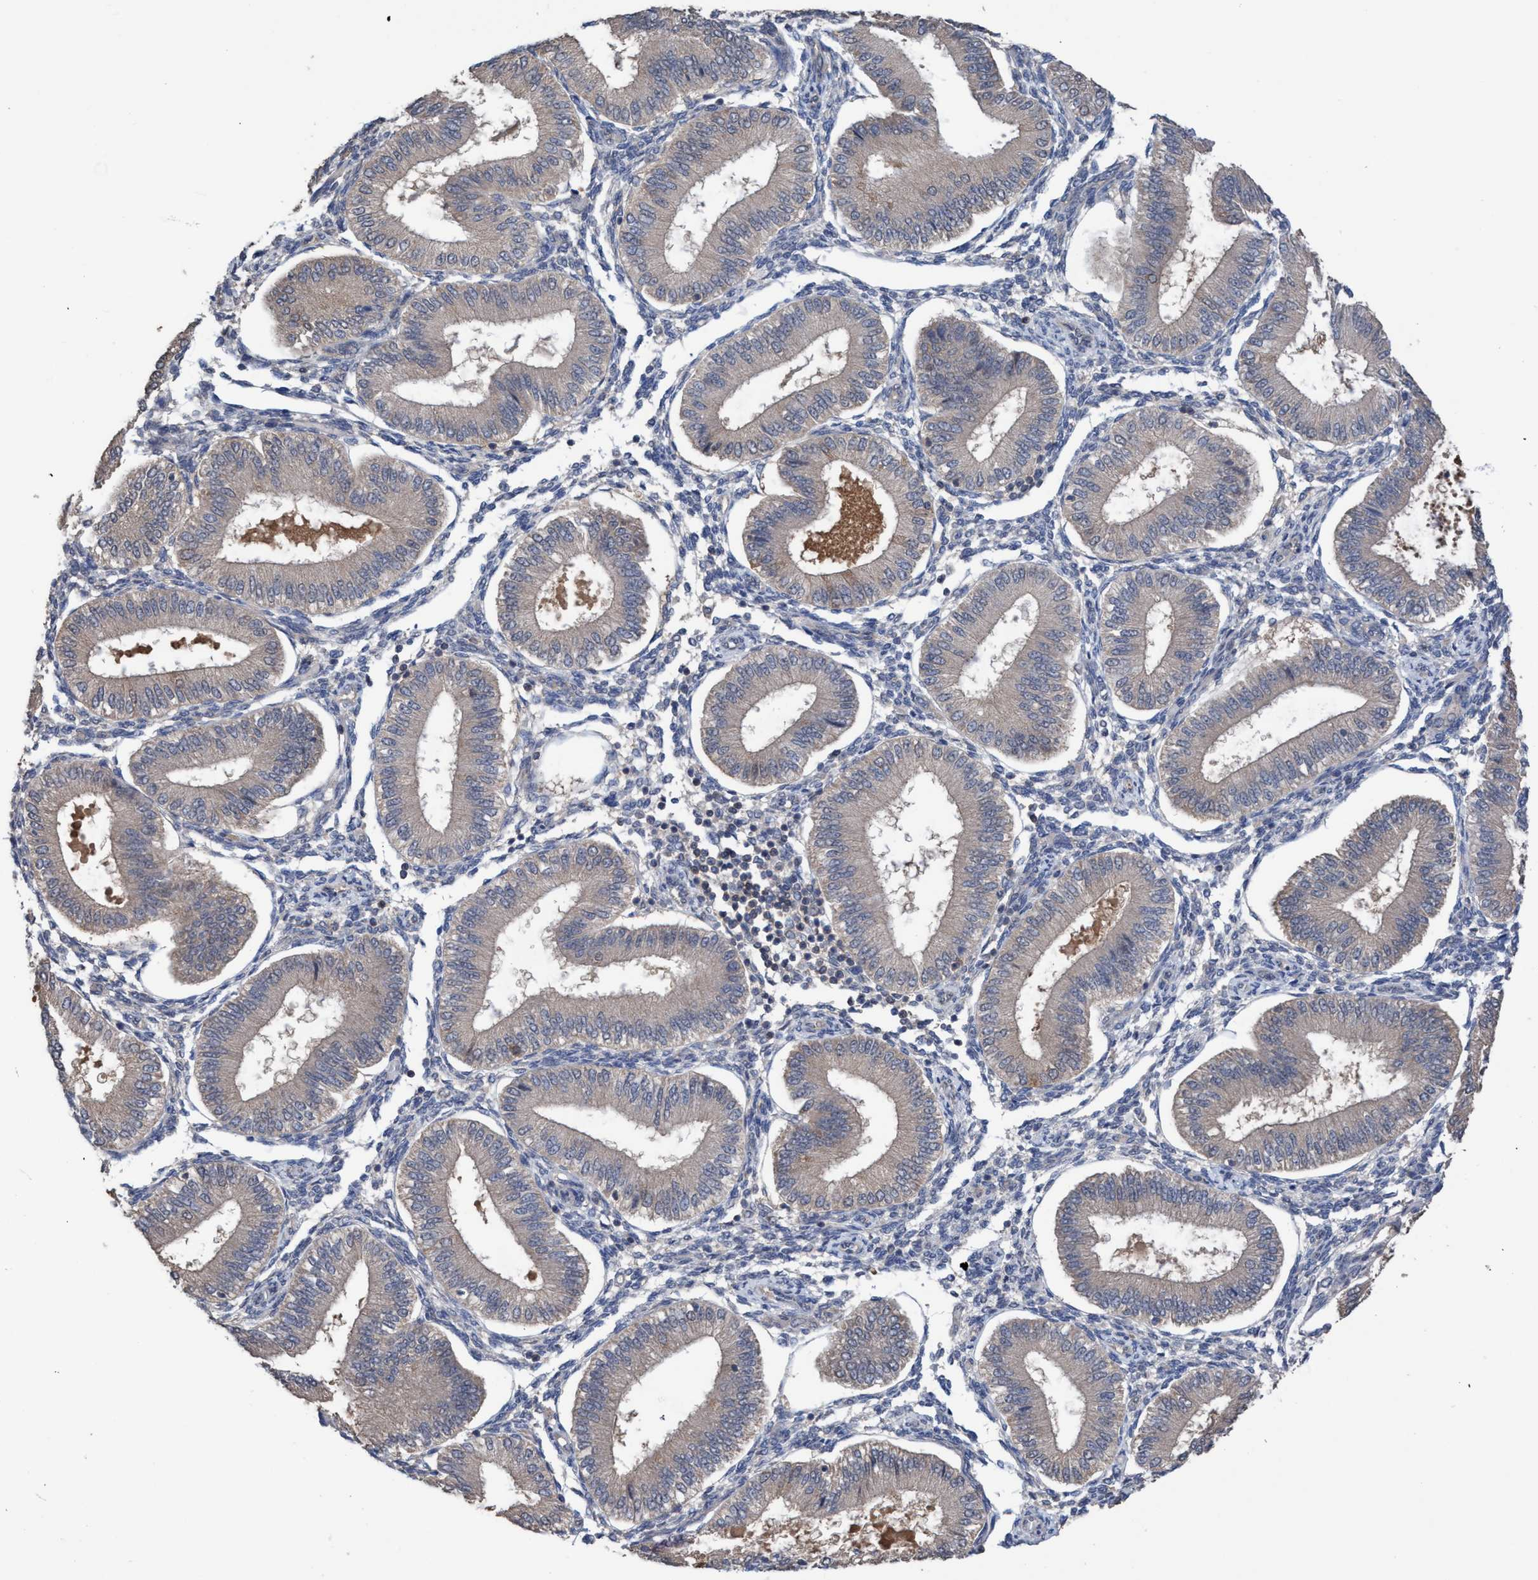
{"staining": {"intensity": "negative", "quantity": "none", "location": "none"}, "tissue": "endometrium", "cell_type": "Cells in endometrial stroma", "image_type": "normal", "snomed": [{"axis": "morphology", "description": "Normal tissue, NOS"}, {"axis": "topography", "description": "Endometrium"}], "caption": "The micrograph reveals no significant positivity in cells in endometrial stroma of endometrium.", "gene": "GLOD4", "patient": {"sex": "female", "age": 39}}